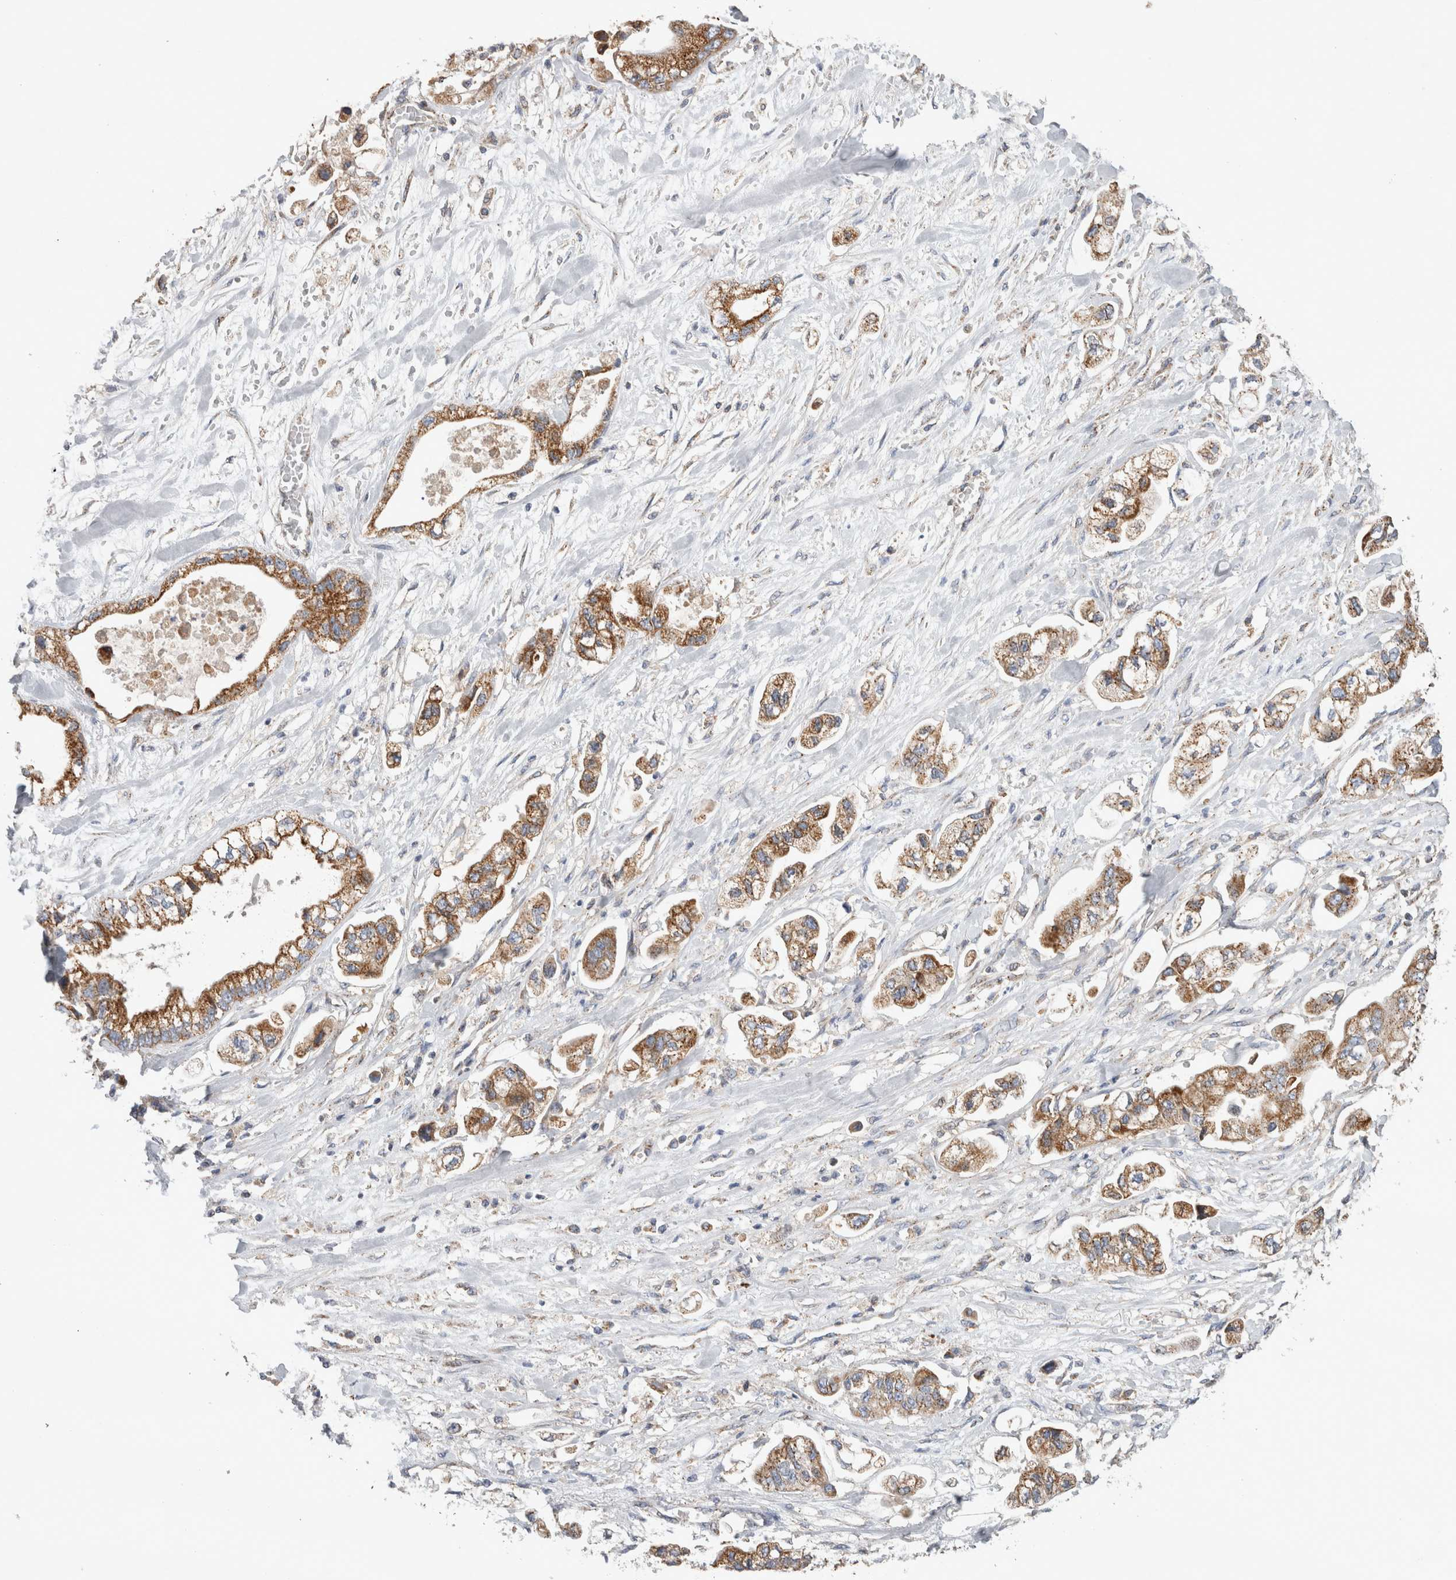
{"staining": {"intensity": "moderate", "quantity": ">75%", "location": "cytoplasmic/membranous"}, "tissue": "stomach cancer", "cell_type": "Tumor cells", "image_type": "cancer", "snomed": [{"axis": "morphology", "description": "Normal tissue, NOS"}, {"axis": "morphology", "description": "Adenocarcinoma, NOS"}, {"axis": "topography", "description": "Stomach"}], "caption": "DAB immunohistochemical staining of human stomach cancer (adenocarcinoma) reveals moderate cytoplasmic/membranous protein positivity in about >75% of tumor cells. Using DAB (3,3'-diaminobenzidine) (brown) and hematoxylin (blue) stains, captured at high magnification using brightfield microscopy.", "gene": "IARS2", "patient": {"sex": "male", "age": 62}}